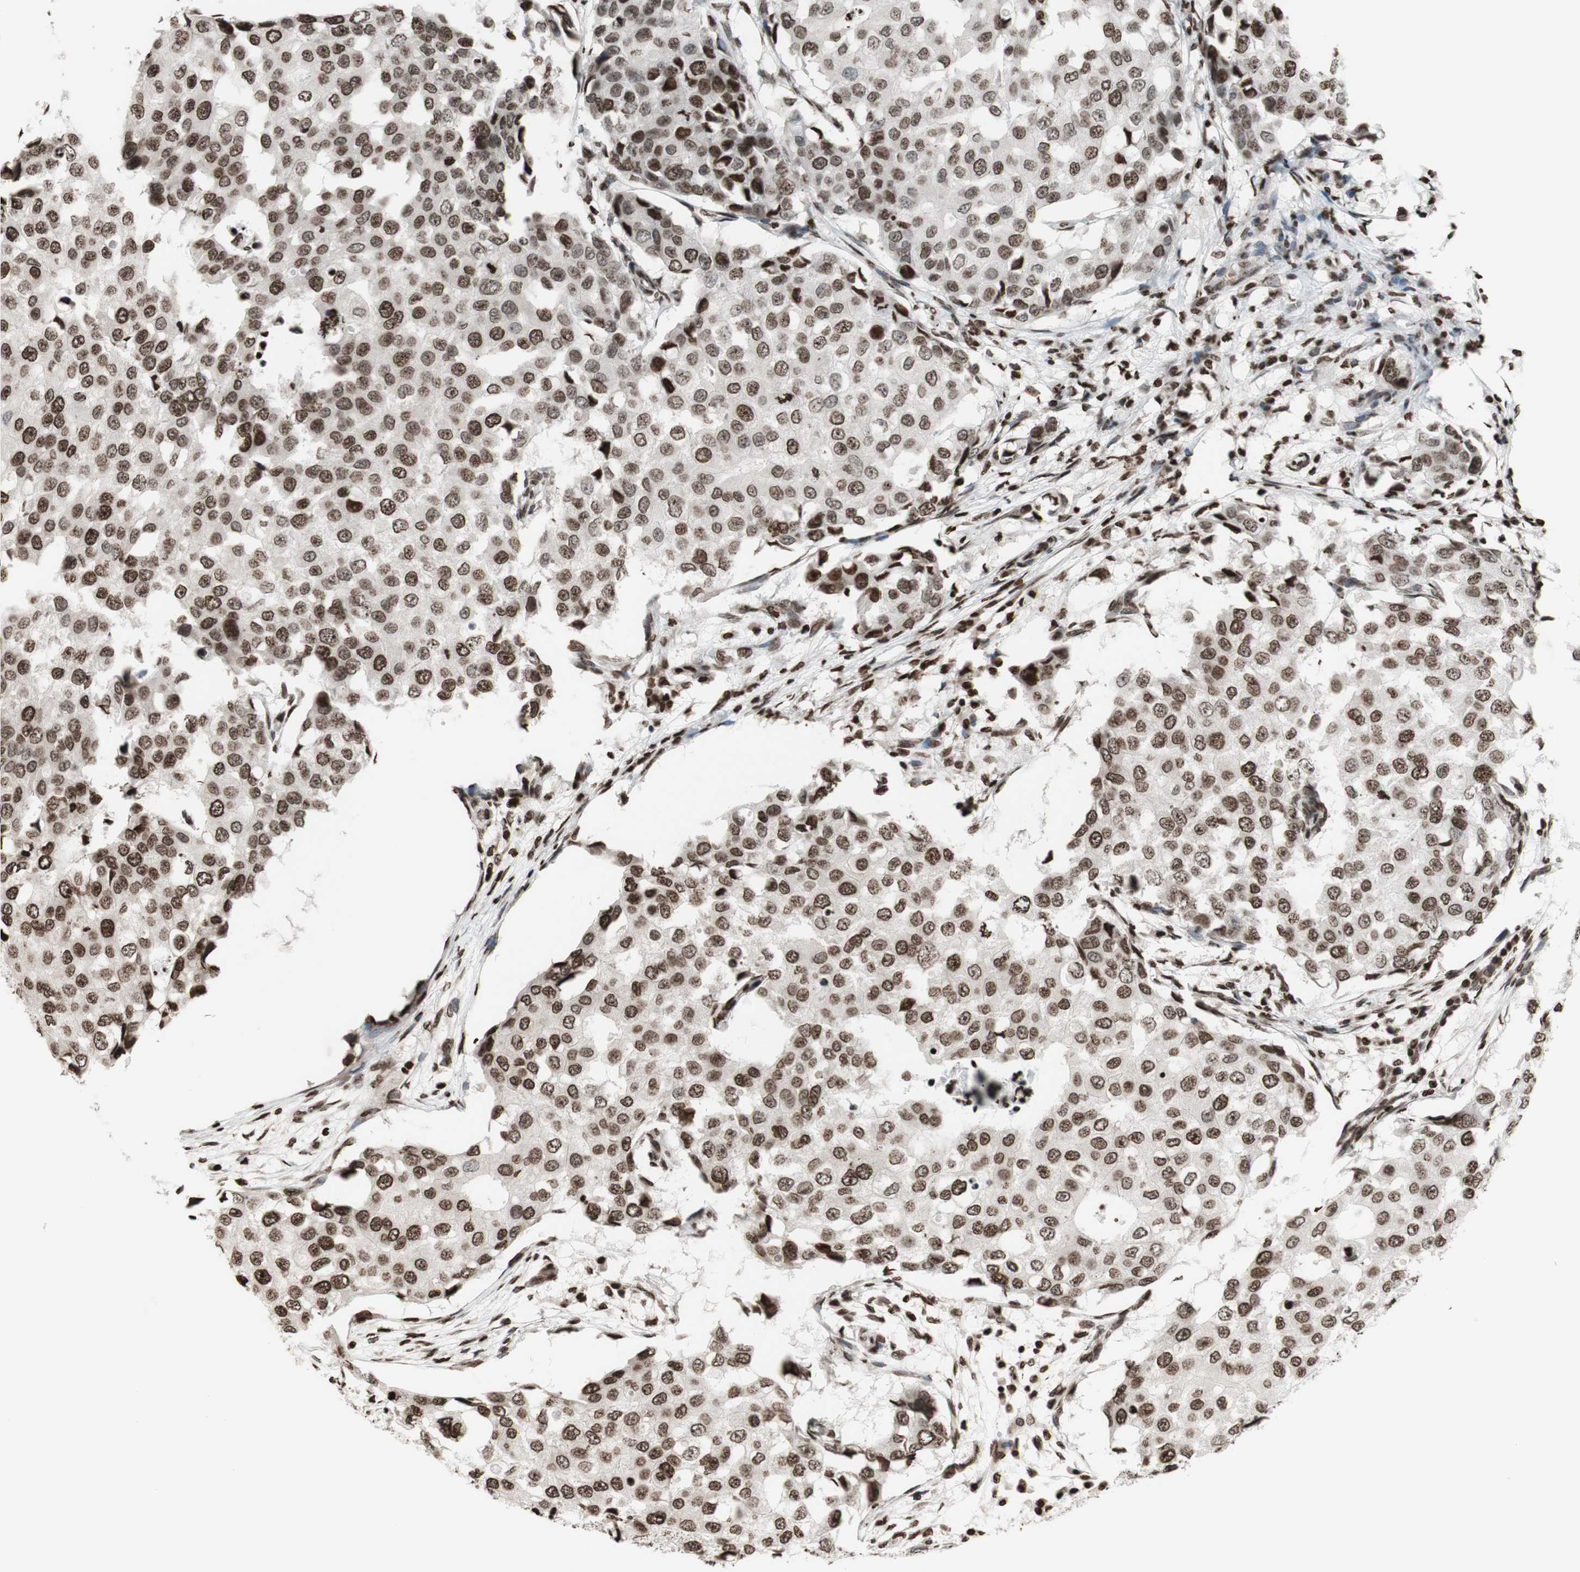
{"staining": {"intensity": "moderate", "quantity": ">75%", "location": "nuclear"}, "tissue": "breast cancer", "cell_type": "Tumor cells", "image_type": "cancer", "snomed": [{"axis": "morphology", "description": "Duct carcinoma"}, {"axis": "topography", "description": "Breast"}], "caption": "Human breast cancer (infiltrating ductal carcinoma) stained with a protein marker reveals moderate staining in tumor cells.", "gene": "NCOA3", "patient": {"sex": "female", "age": 27}}